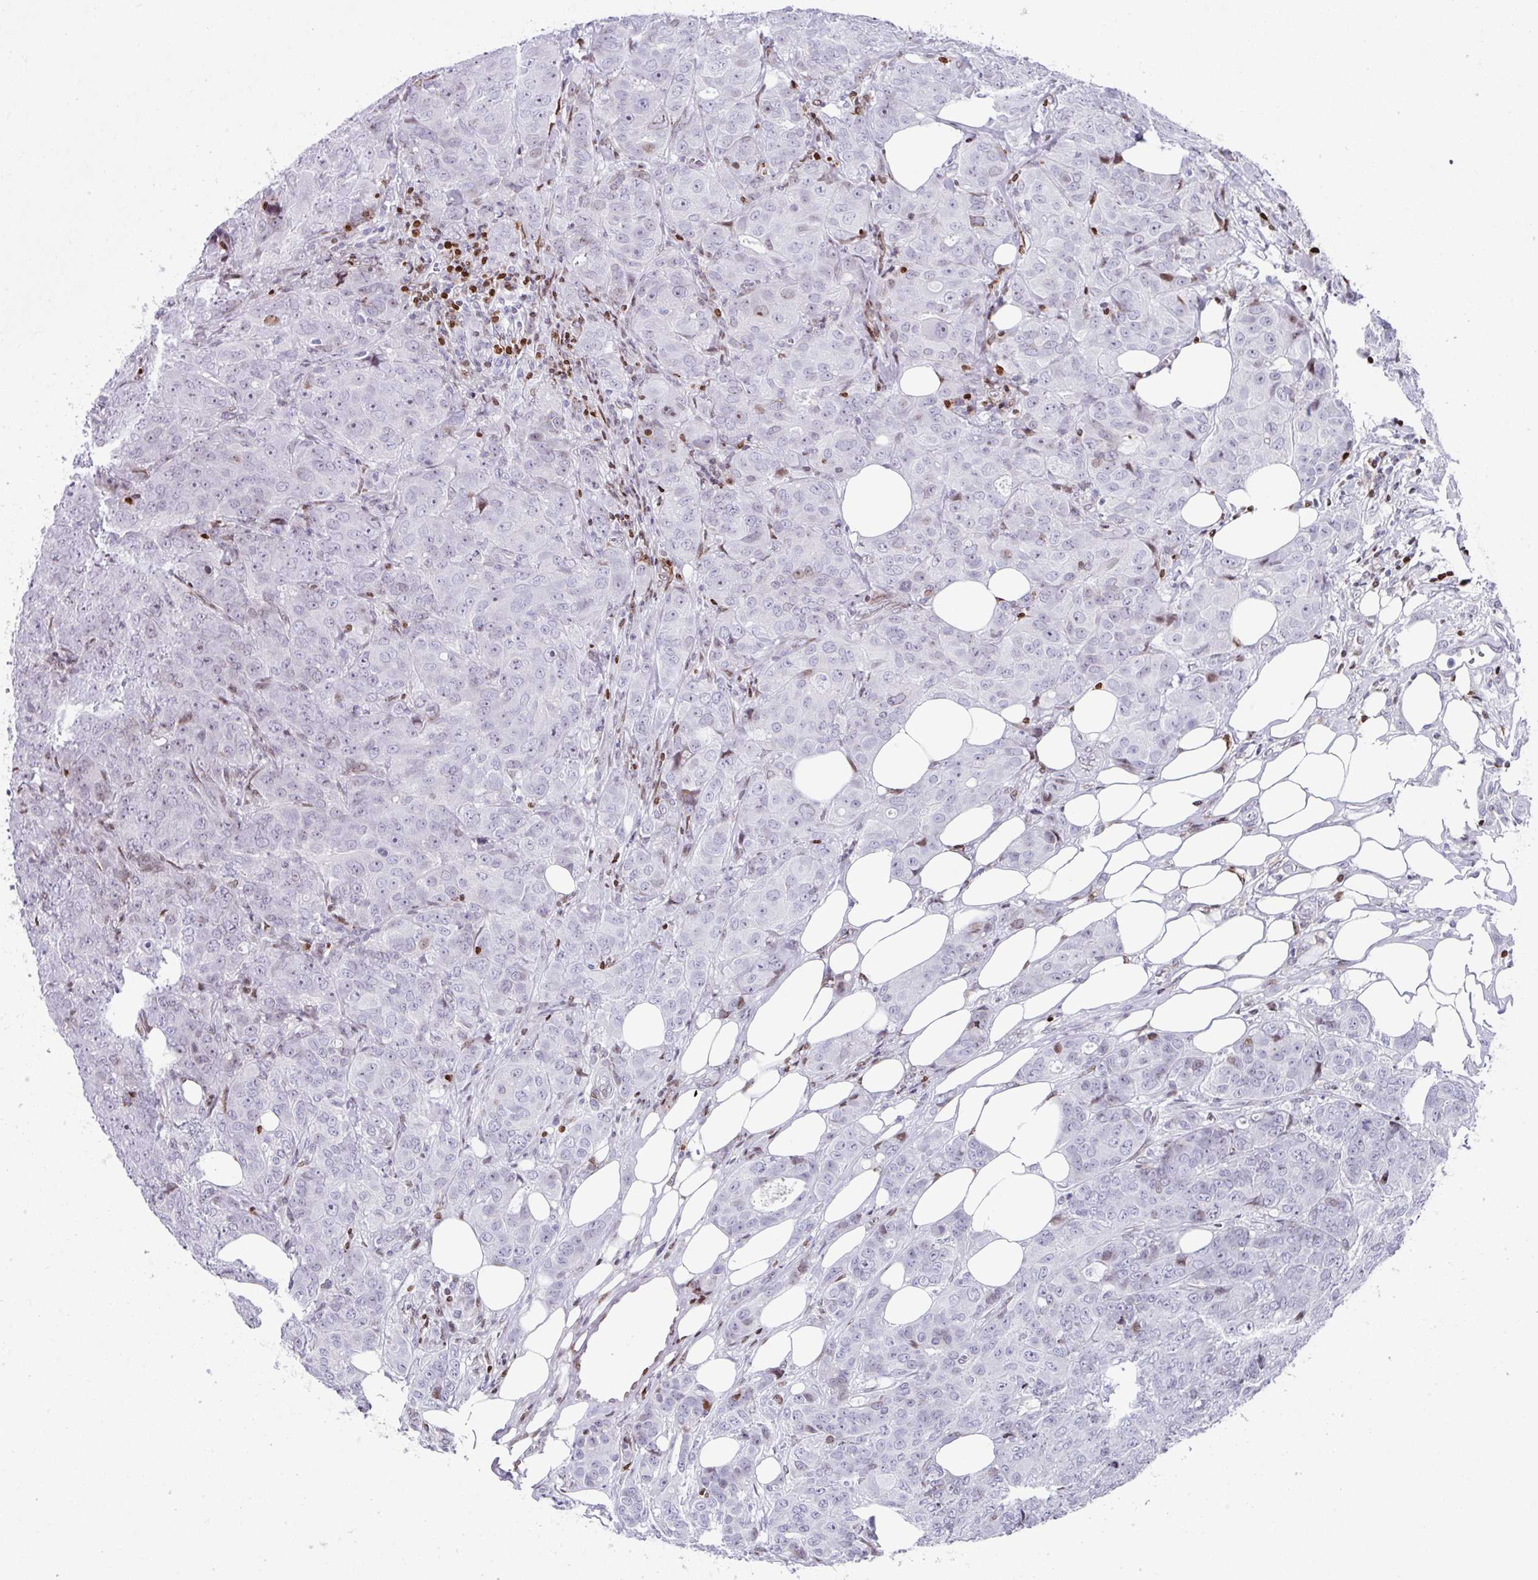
{"staining": {"intensity": "negative", "quantity": "none", "location": "none"}, "tissue": "breast cancer", "cell_type": "Tumor cells", "image_type": "cancer", "snomed": [{"axis": "morphology", "description": "Duct carcinoma"}, {"axis": "topography", "description": "Breast"}], "caption": "An image of breast cancer (invasive ductal carcinoma) stained for a protein exhibits no brown staining in tumor cells.", "gene": "TCF3", "patient": {"sex": "female", "age": 43}}